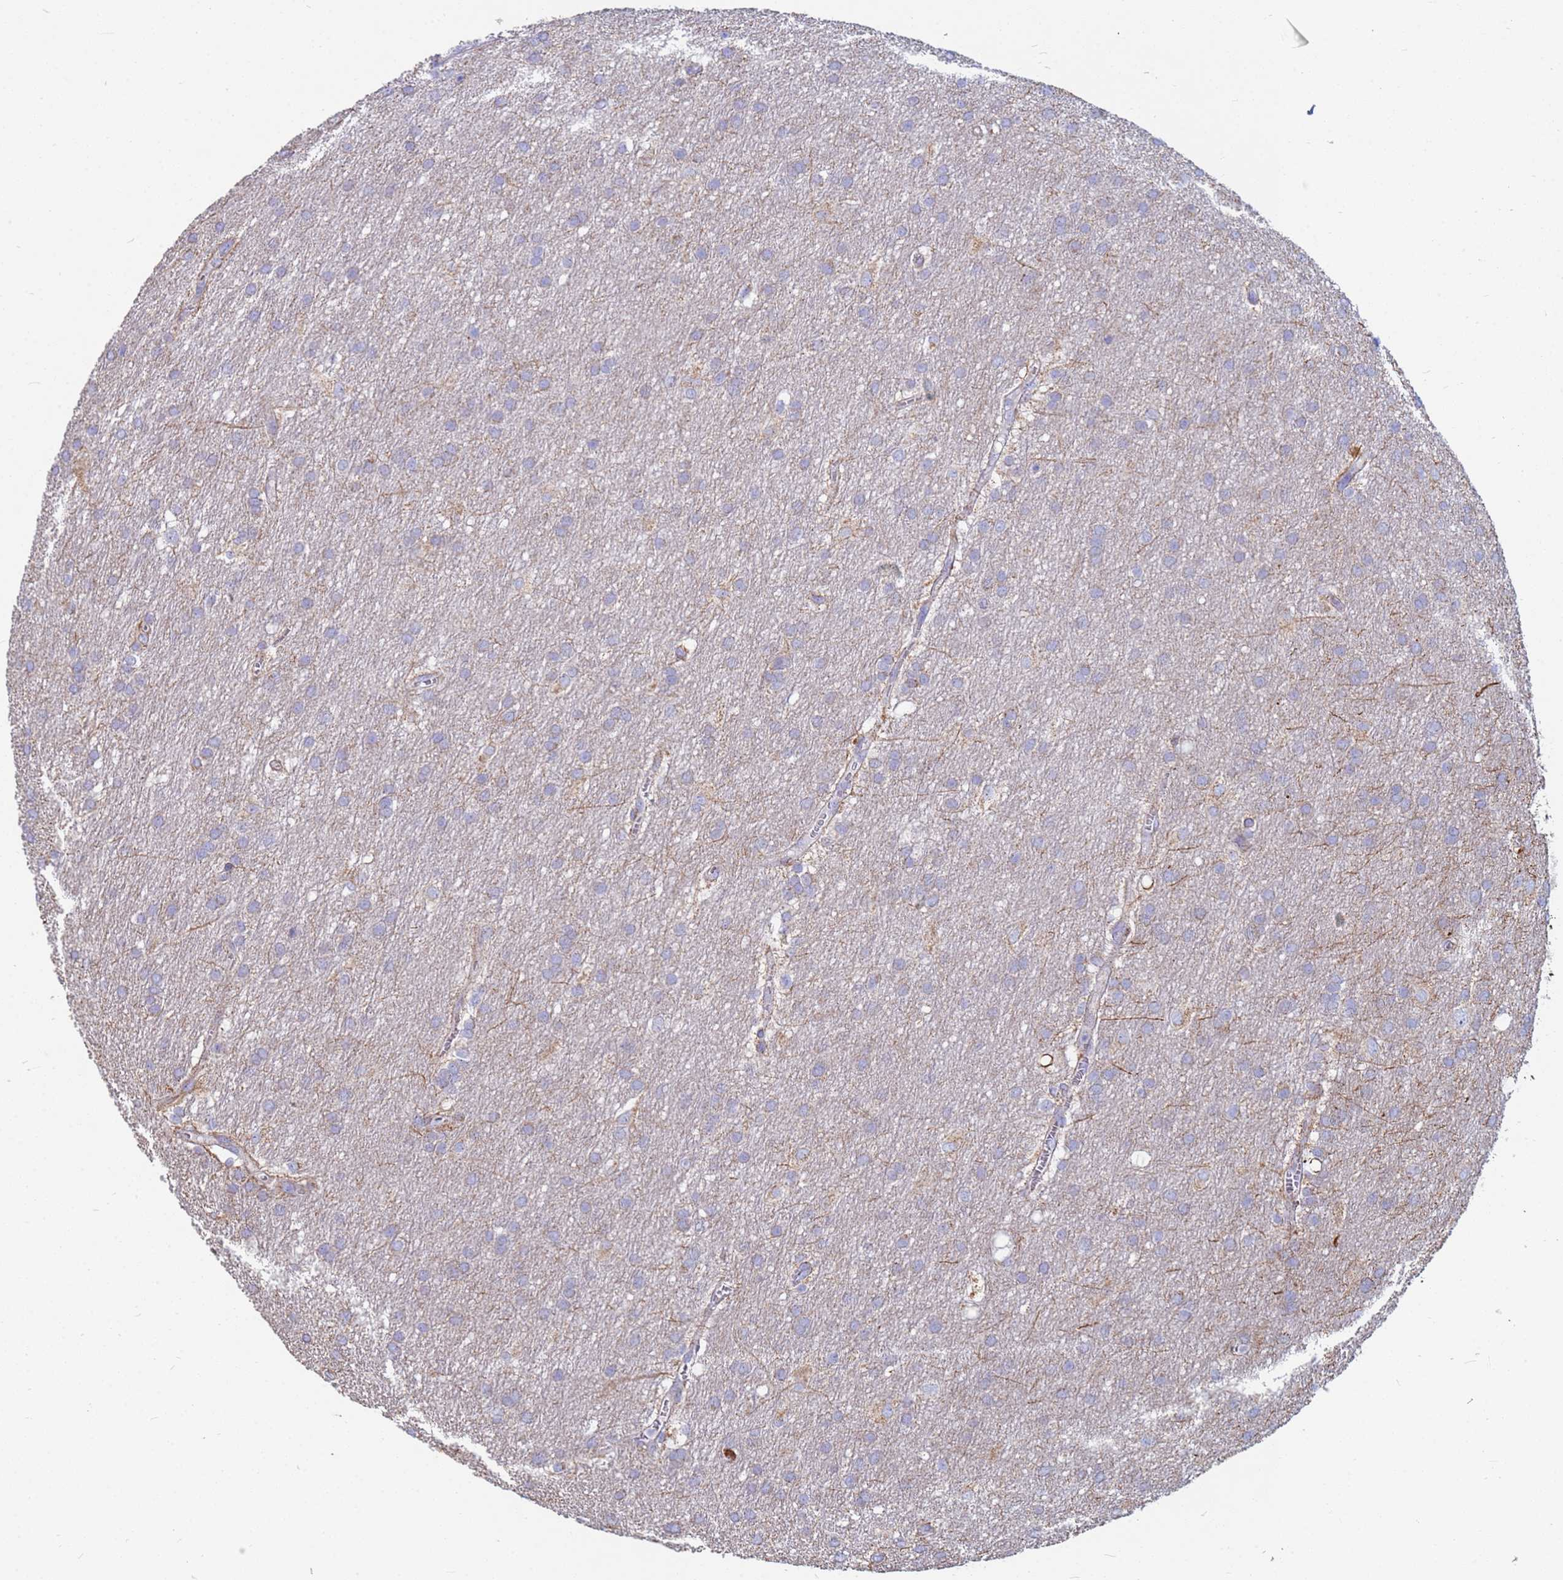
{"staining": {"intensity": "negative", "quantity": "none", "location": "none"}, "tissue": "glioma", "cell_type": "Tumor cells", "image_type": "cancer", "snomed": [{"axis": "morphology", "description": "Glioma, malignant, Low grade"}, {"axis": "topography", "description": "Brain"}], "caption": "An immunohistochemistry (IHC) micrograph of glioma is shown. There is no staining in tumor cells of glioma. Nuclei are stained in blue.", "gene": "UQCRH", "patient": {"sex": "male", "age": 66}}